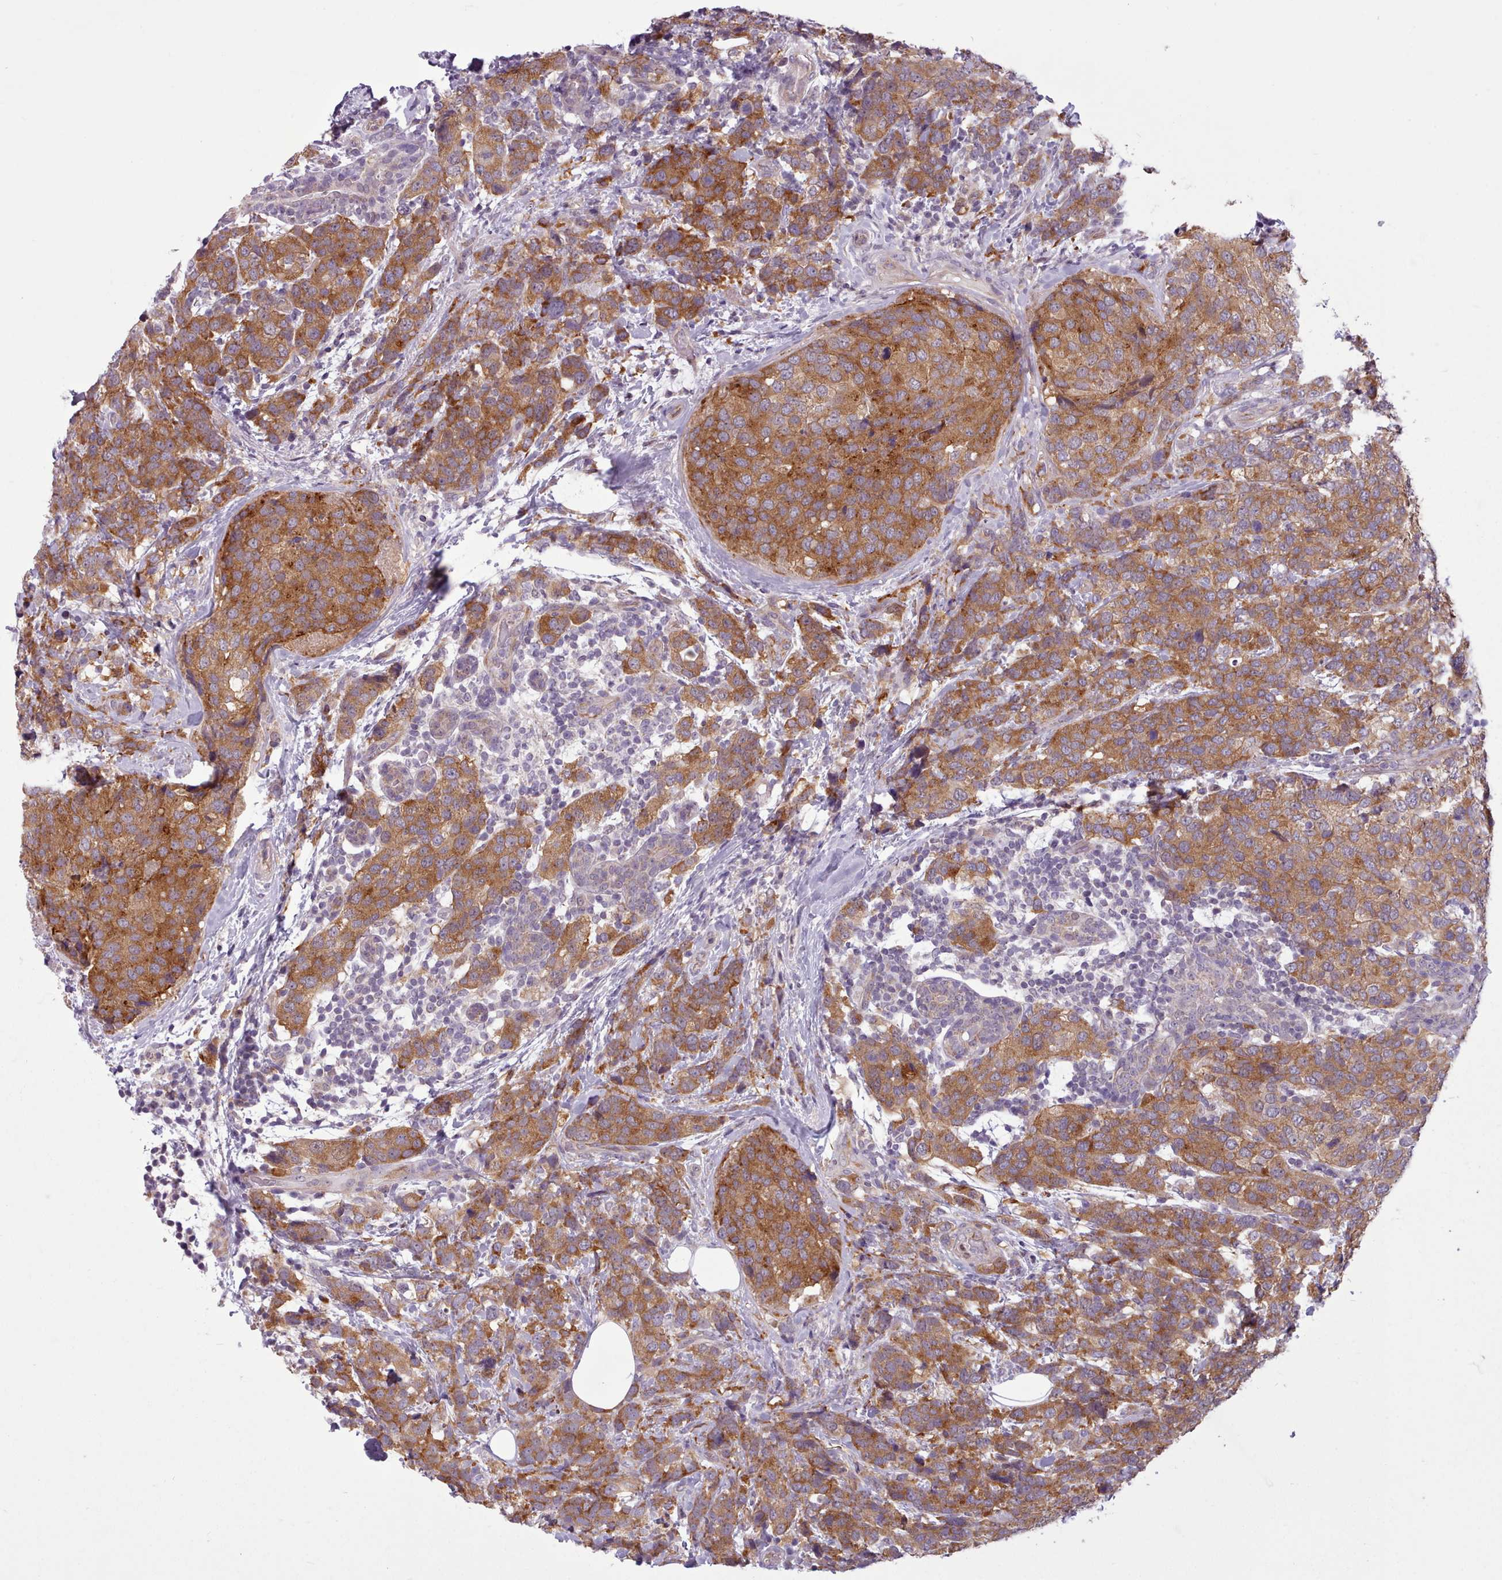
{"staining": {"intensity": "moderate", "quantity": ">75%", "location": "cytoplasmic/membranous"}, "tissue": "breast cancer", "cell_type": "Tumor cells", "image_type": "cancer", "snomed": [{"axis": "morphology", "description": "Lobular carcinoma"}, {"axis": "topography", "description": "Breast"}], "caption": "Protein staining of breast cancer tissue reveals moderate cytoplasmic/membranous staining in approximately >75% of tumor cells.", "gene": "SLURP1", "patient": {"sex": "female", "age": 59}}